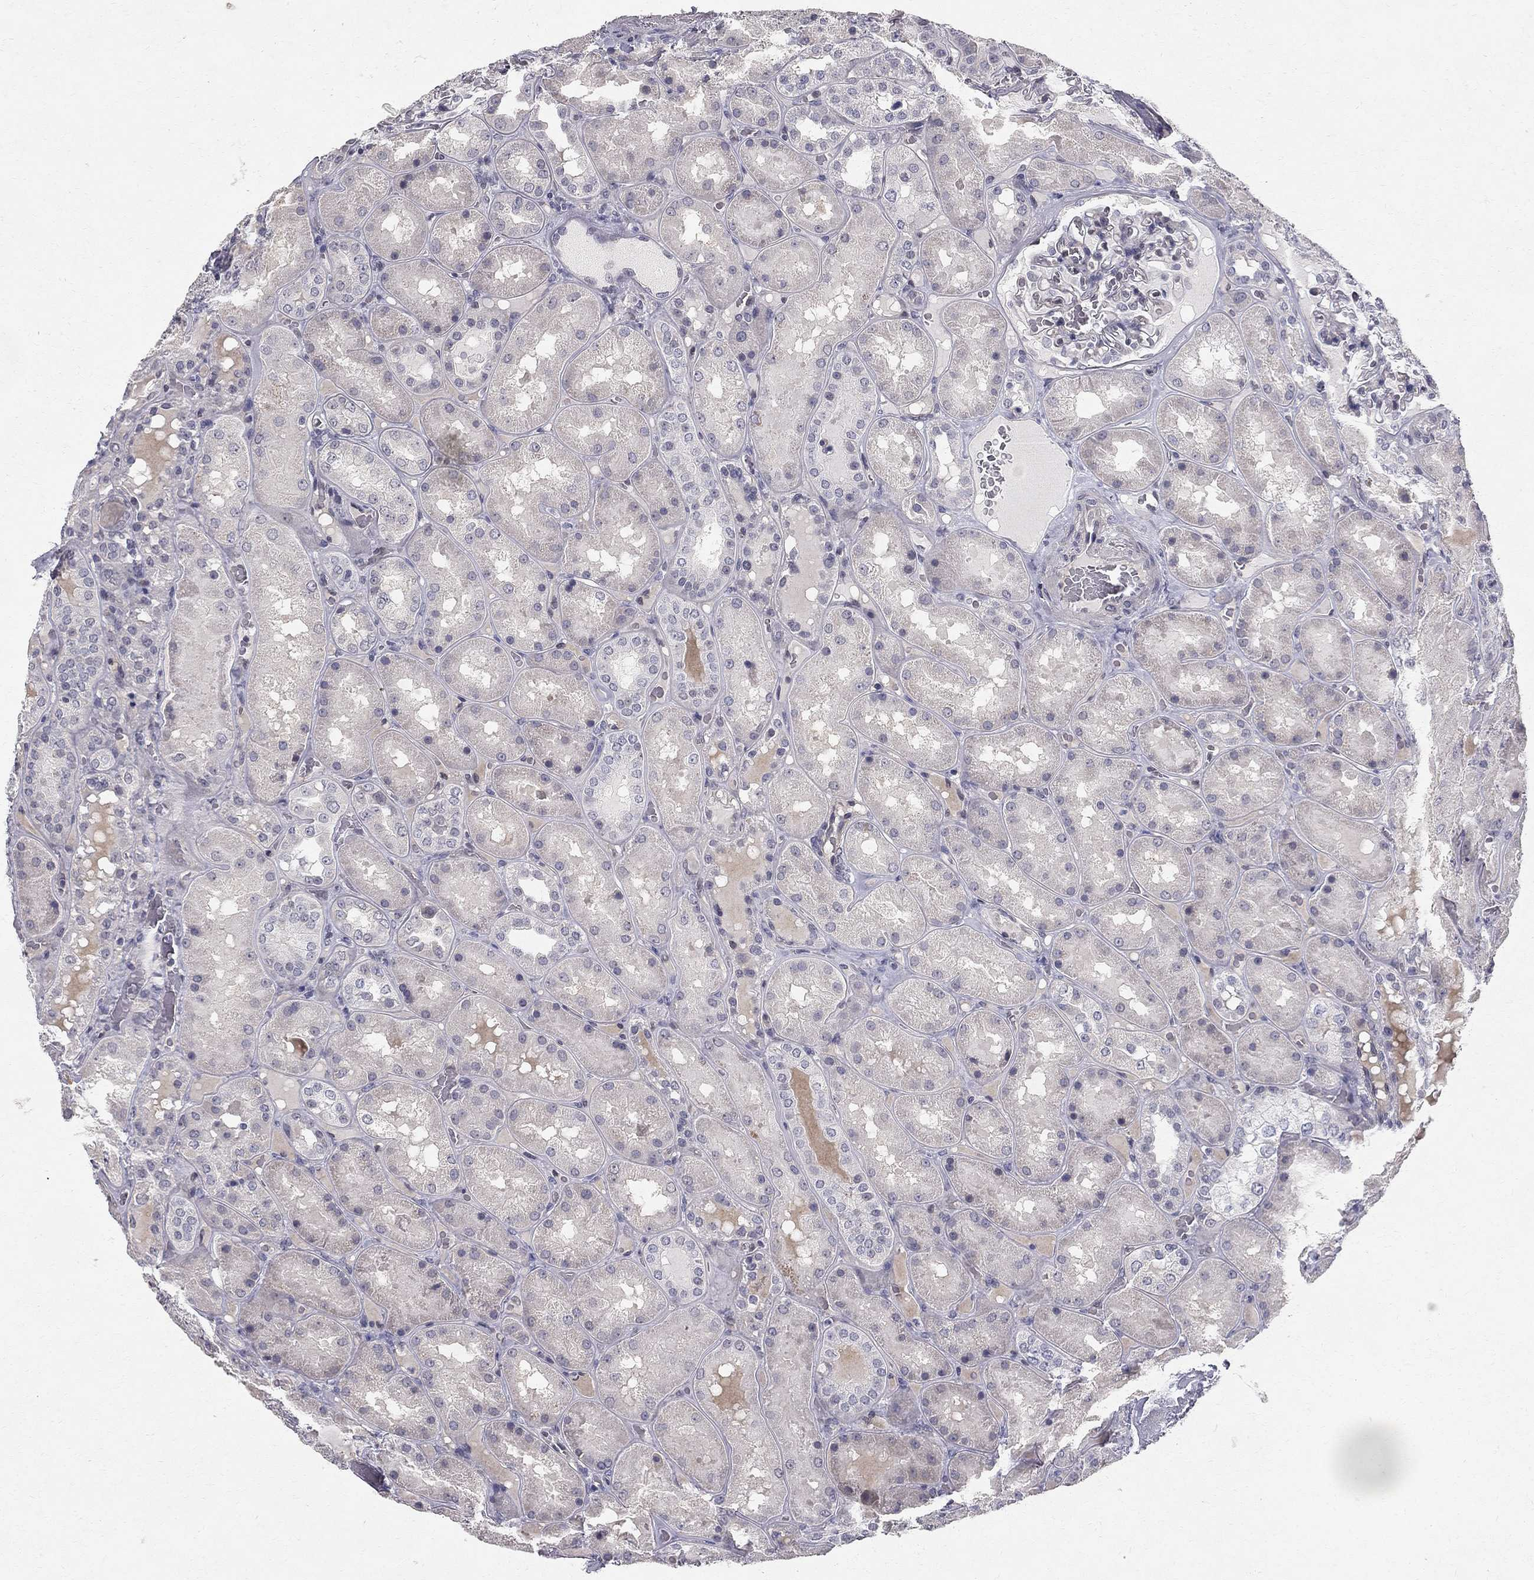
{"staining": {"intensity": "negative", "quantity": "none", "location": "none"}, "tissue": "kidney", "cell_type": "Cells in glomeruli", "image_type": "normal", "snomed": [{"axis": "morphology", "description": "Normal tissue, NOS"}, {"axis": "topography", "description": "Kidney"}], "caption": "Immunohistochemical staining of benign human kidney demonstrates no significant staining in cells in glomeruli. The staining was performed using DAB to visualize the protein expression in brown, while the nuclei were stained in blue with hematoxylin (Magnification: 20x).", "gene": "CLIC6", "patient": {"sex": "male", "age": 73}}